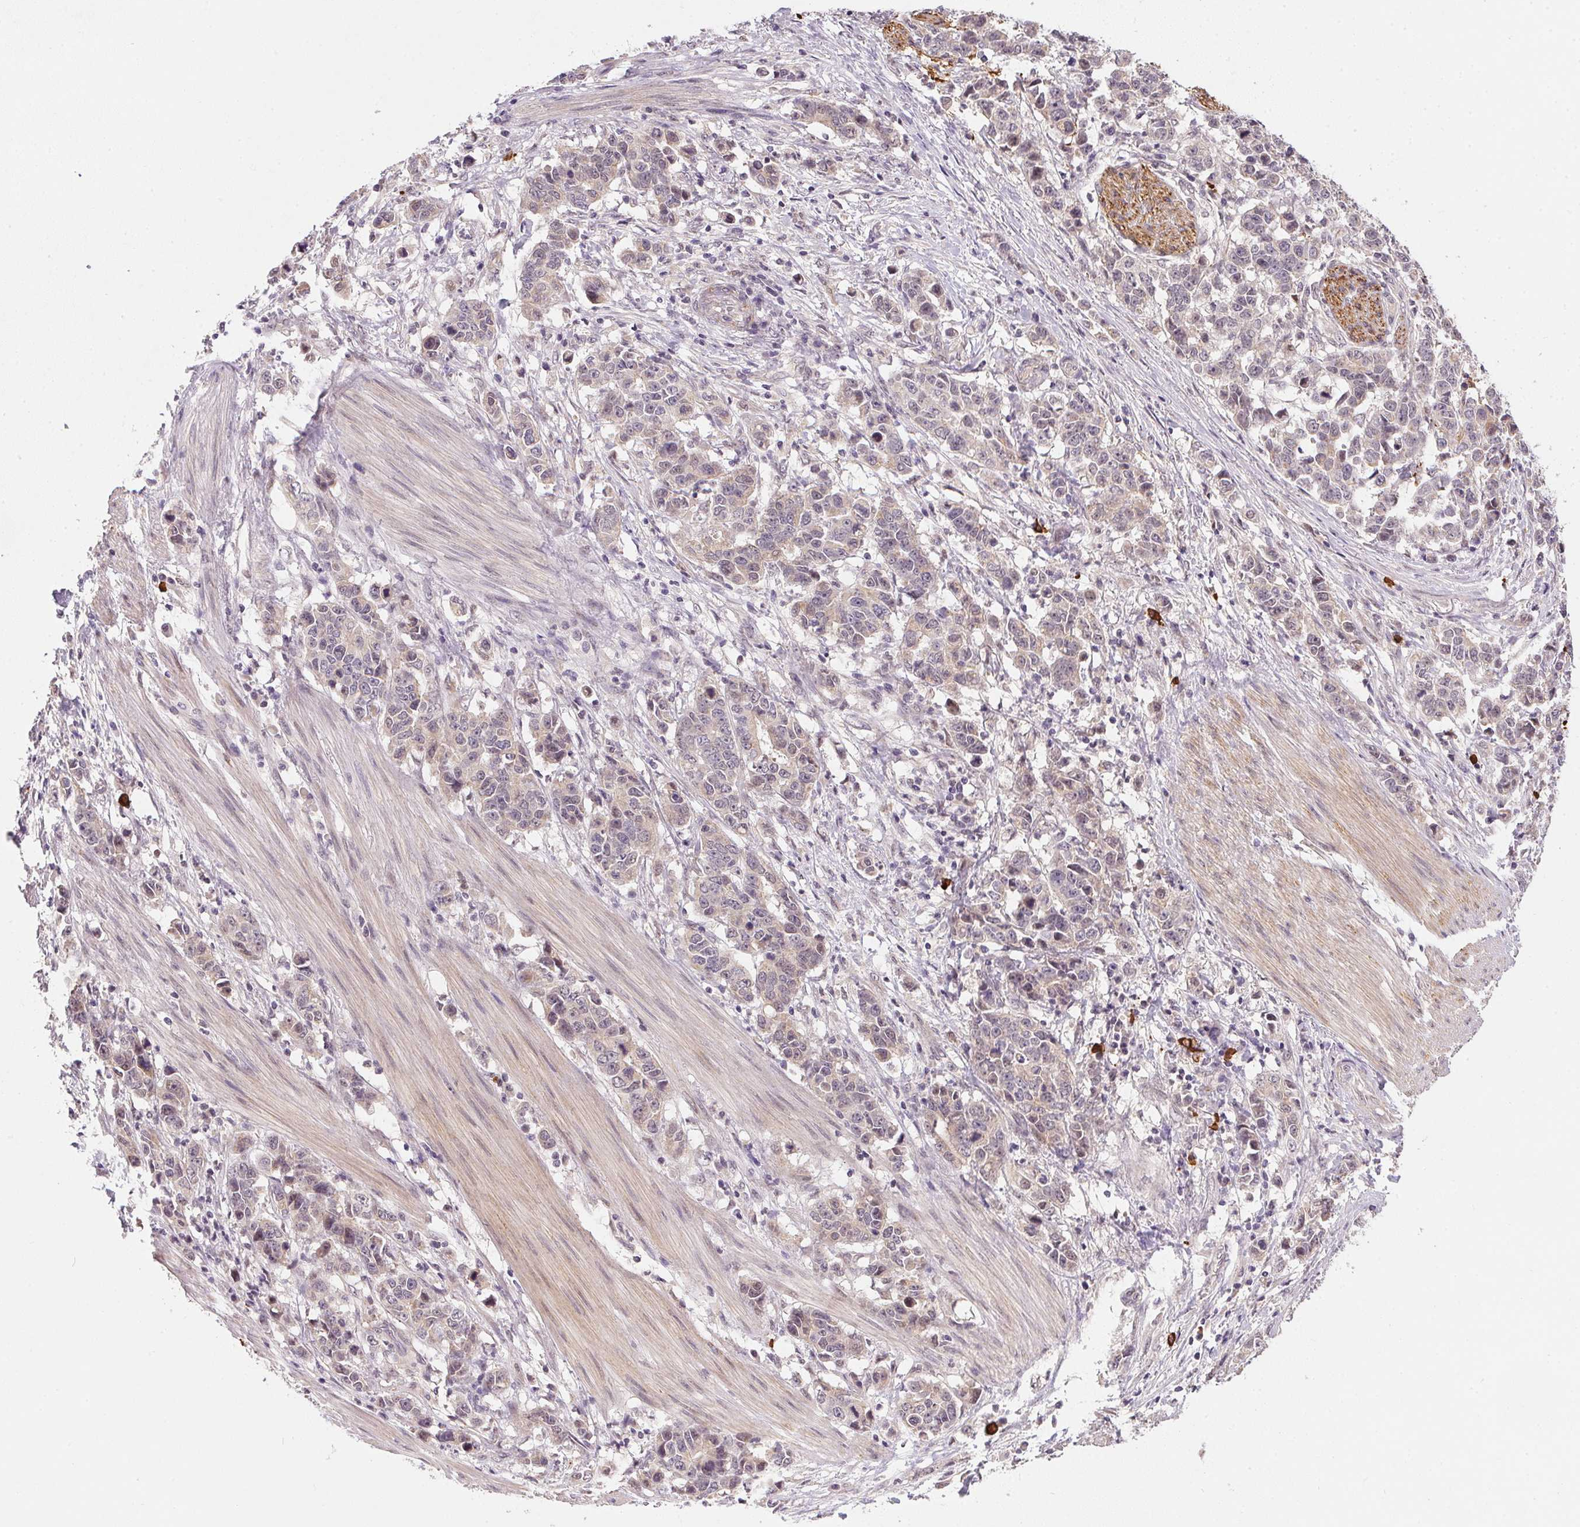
{"staining": {"intensity": "negative", "quantity": "none", "location": "none"}, "tissue": "stomach cancer", "cell_type": "Tumor cells", "image_type": "cancer", "snomed": [{"axis": "morphology", "description": "Adenocarcinoma, NOS"}, {"axis": "topography", "description": "Stomach, upper"}], "caption": "DAB (3,3'-diaminobenzidine) immunohistochemical staining of human stomach adenocarcinoma reveals no significant positivity in tumor cells.", "gene": "CFAP92", "patient": {"sex": "male", "age": 69}}